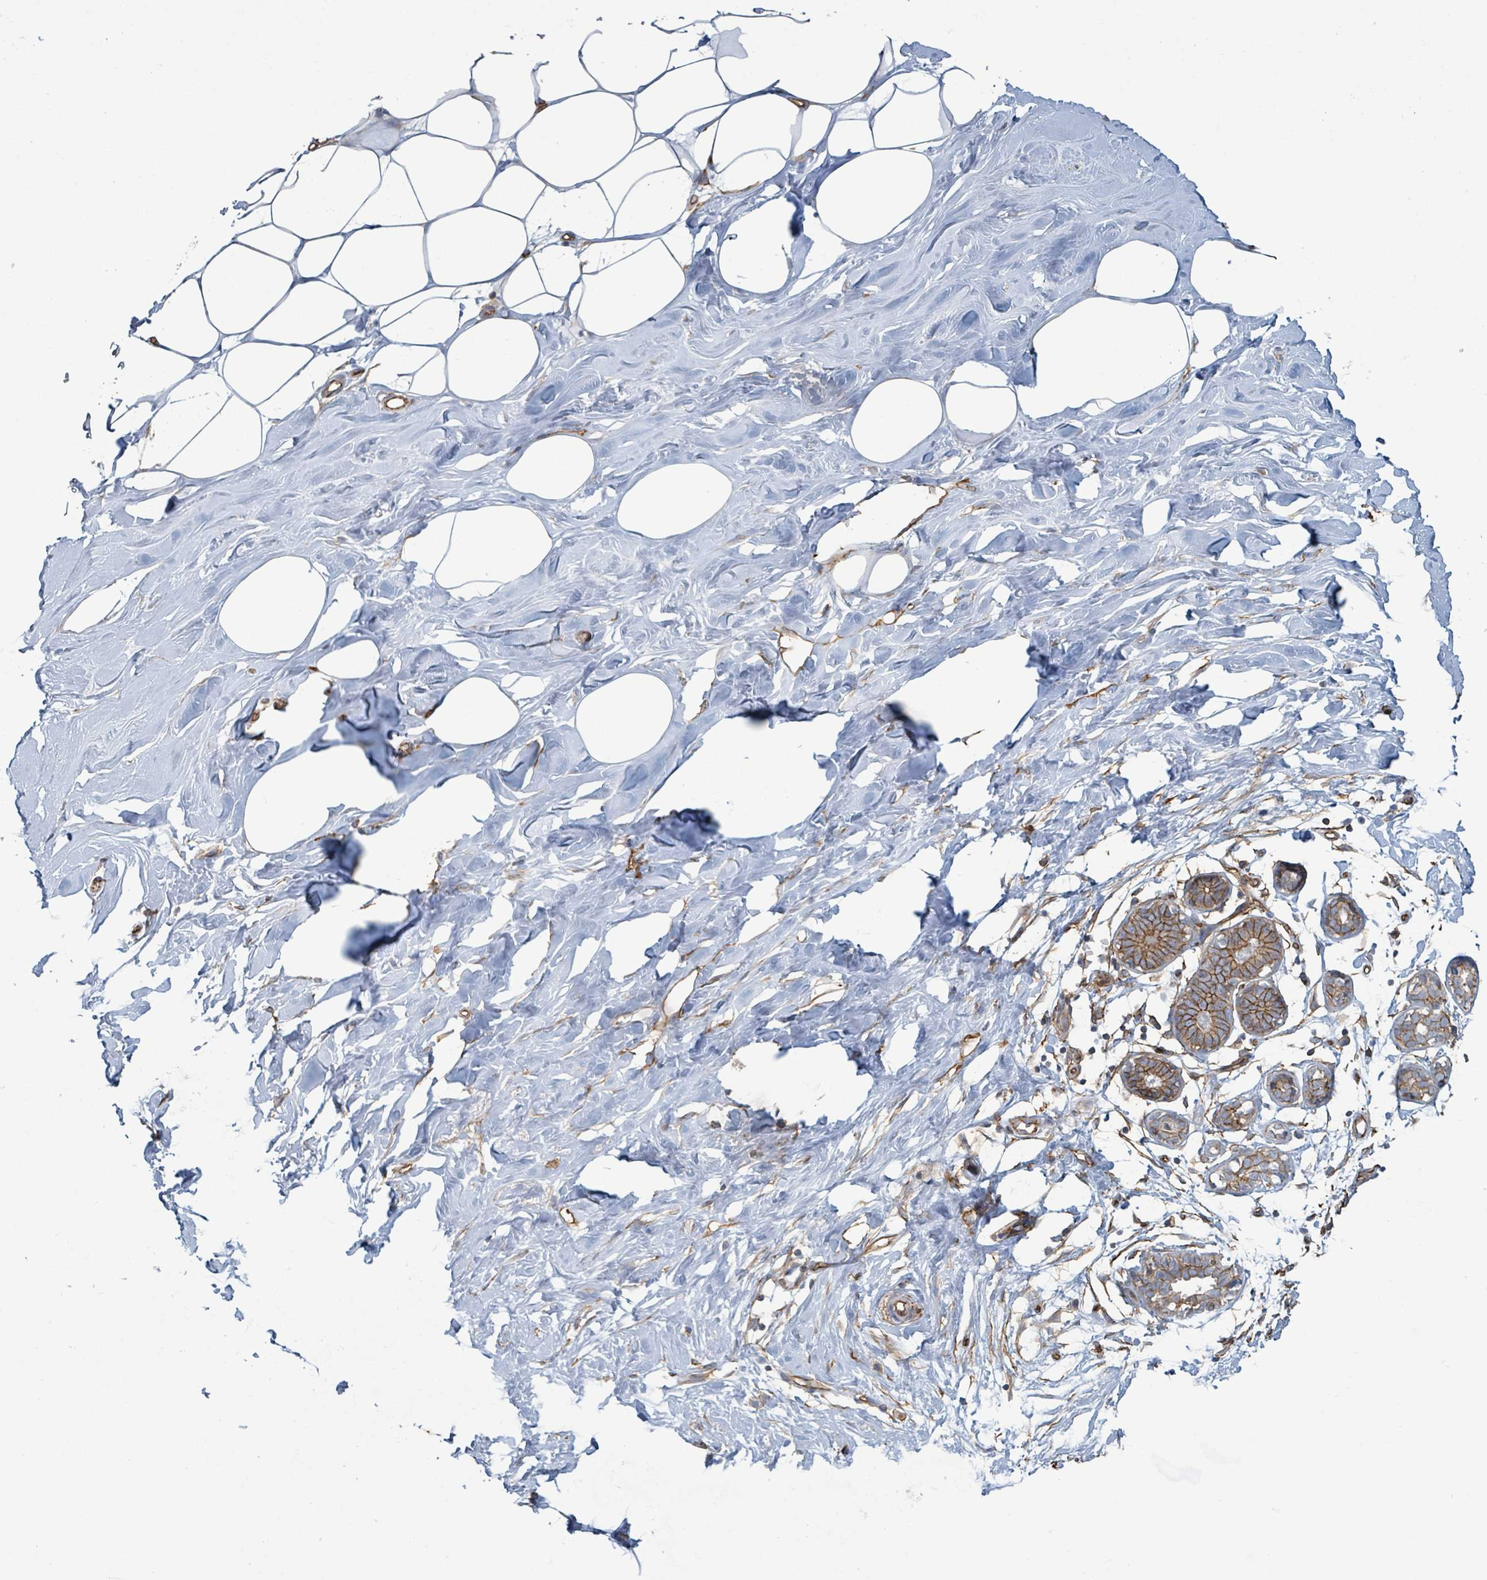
{"staining": {"intensity": "negative", "quantity": "none", "location": "none"}, "tissue": "breast", "cell_type": "Adipocytes", "image_type": "normal", "snomed": [{"axis": "morphology", "description": "Normal tissue, NOS"}, {"axis": "topography", "description": "Breast"}], "caption": "Adipocytes are negative for protein expression in normal human breast. (Immunohistochemistry, brightfield microscopy, high magnification).", "gene": "LDOC1", "patient": {"sex": "female", "age": 27}}